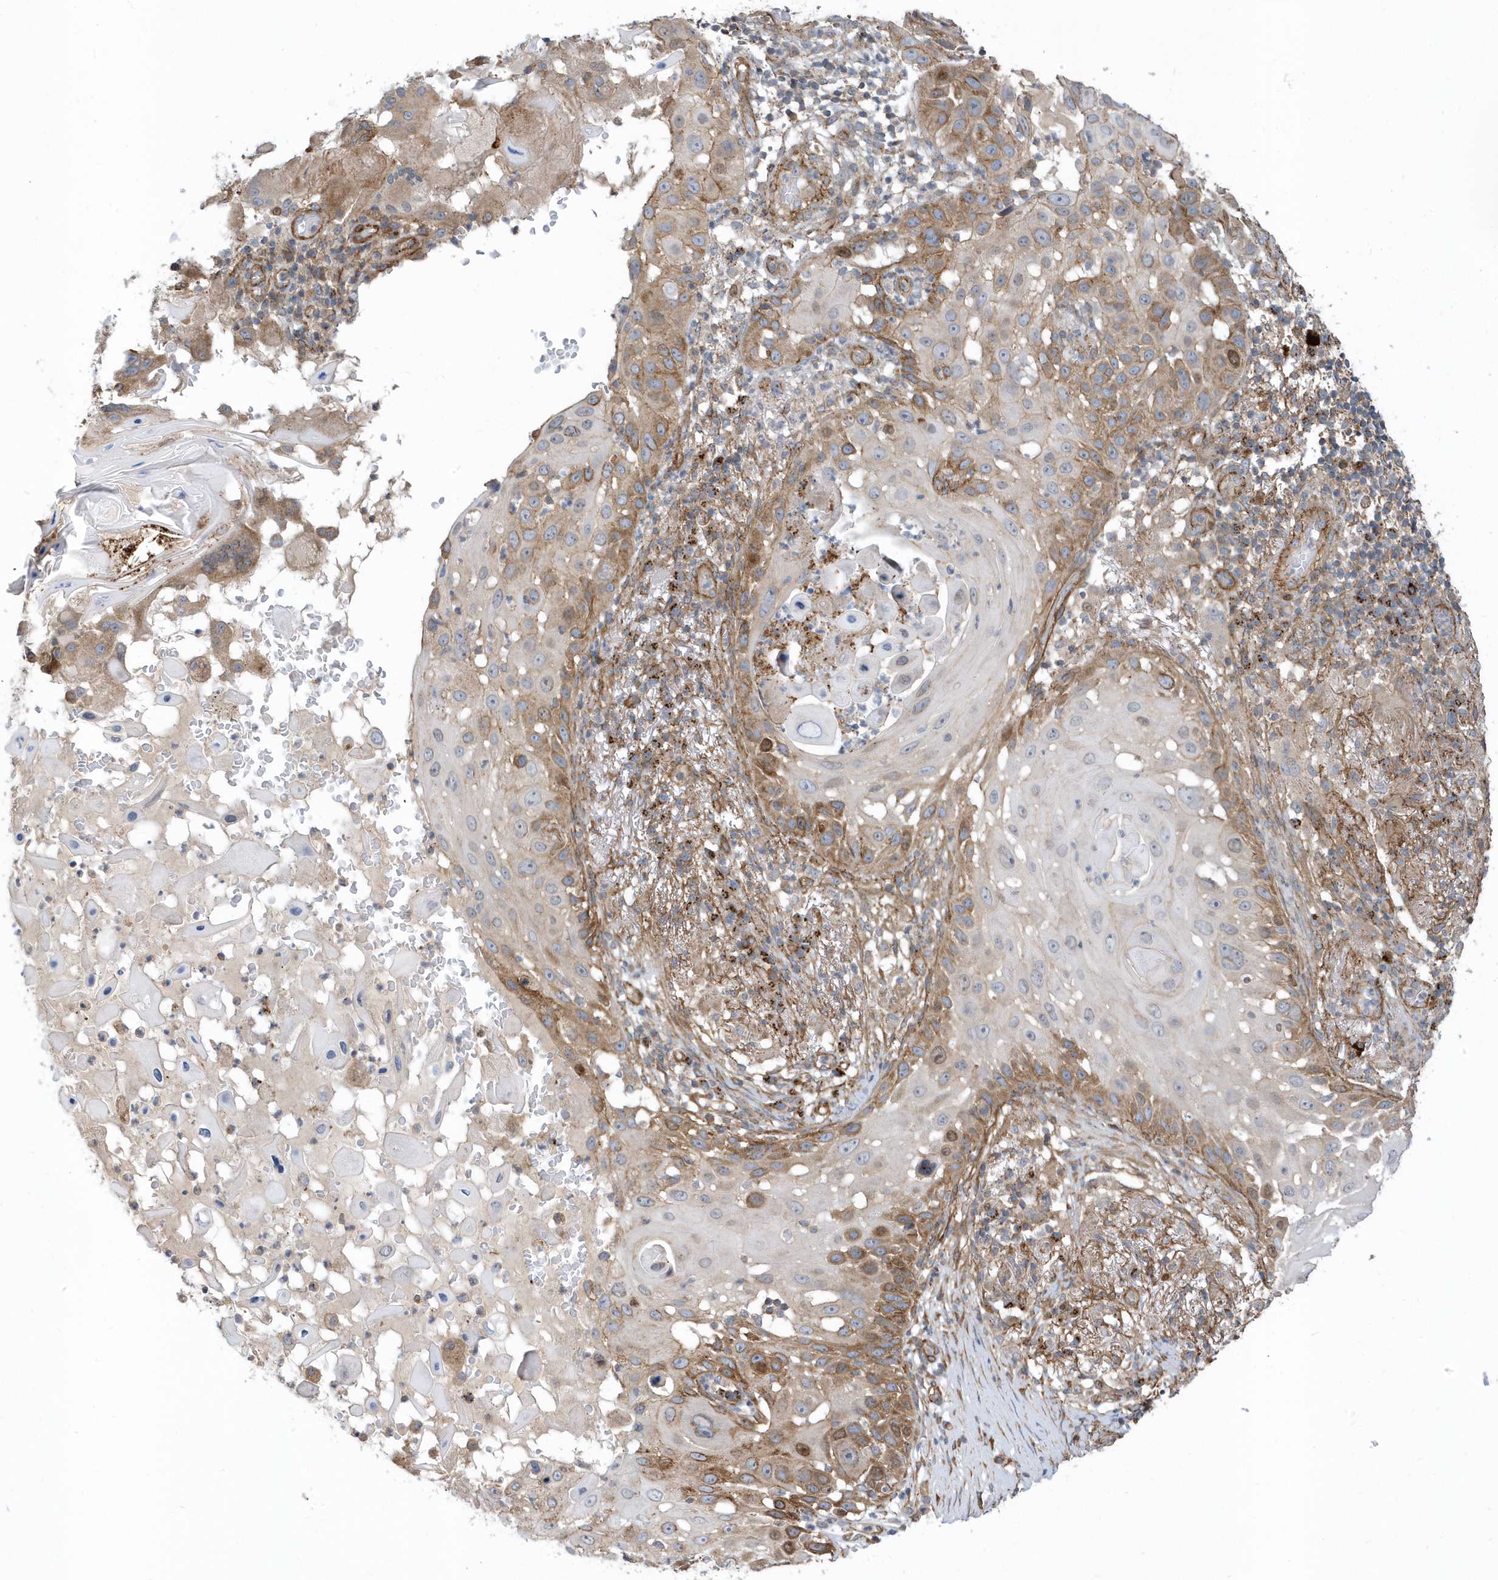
{"staining": {"intensity": "moderate", "quantity": "25%-75%", "location": "cytoplasmic/membranous"}, "tissue": "skin cancer", "cell_type": "Tumor cells", "image_type": "cancer", "snomed": [{"axis": "morphology", "description": "Squamous cell carcinoma, NOS"}, {"axis": "topography", "description": "Skin"}], "caption": "Immunohistochemical staining of skin cancer shows medium levels of moderate cytoplasmic/membranous protein staining in approximately 25%-75% of tumor cells.", "gene": "HRH4", "patient": {"sex": "female", "age": 44}}